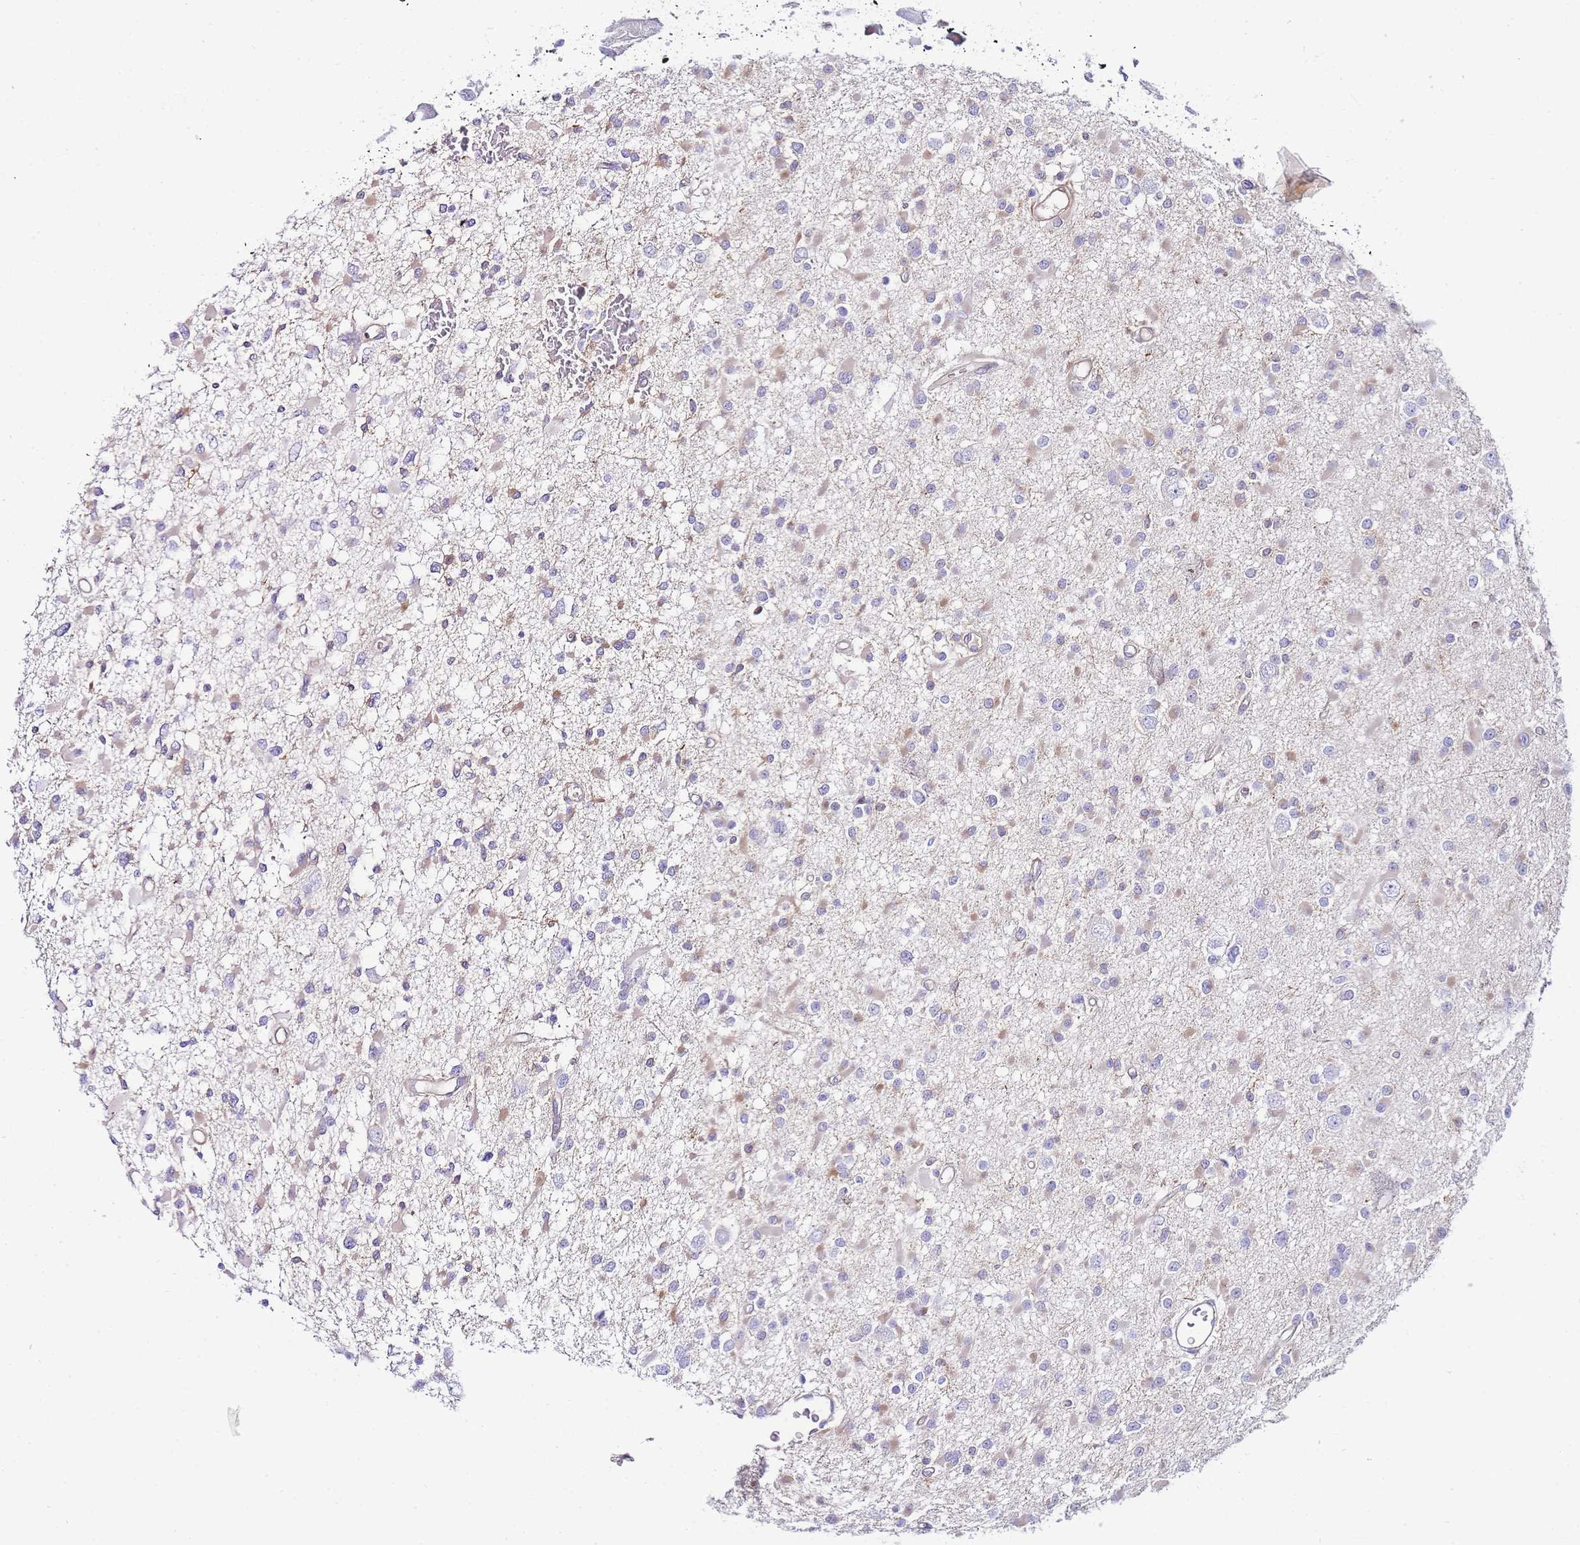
{"staining": {"intensity": "negative", "quantity": "none", "location": "none"}, "tissue": "glioma", "cell_type": "Tumor cells", "image_type": "cancer", "snomed": [{"axis": "morphology", "description": "Glioma, malignant, Low grade"}, {"axis": "topography", "description": "Brain"}], "caption": "Tumor cells show no significant protein expression in glioma.", "gene": "FBN3", "patient": {"sex": "female", "age": 22}}